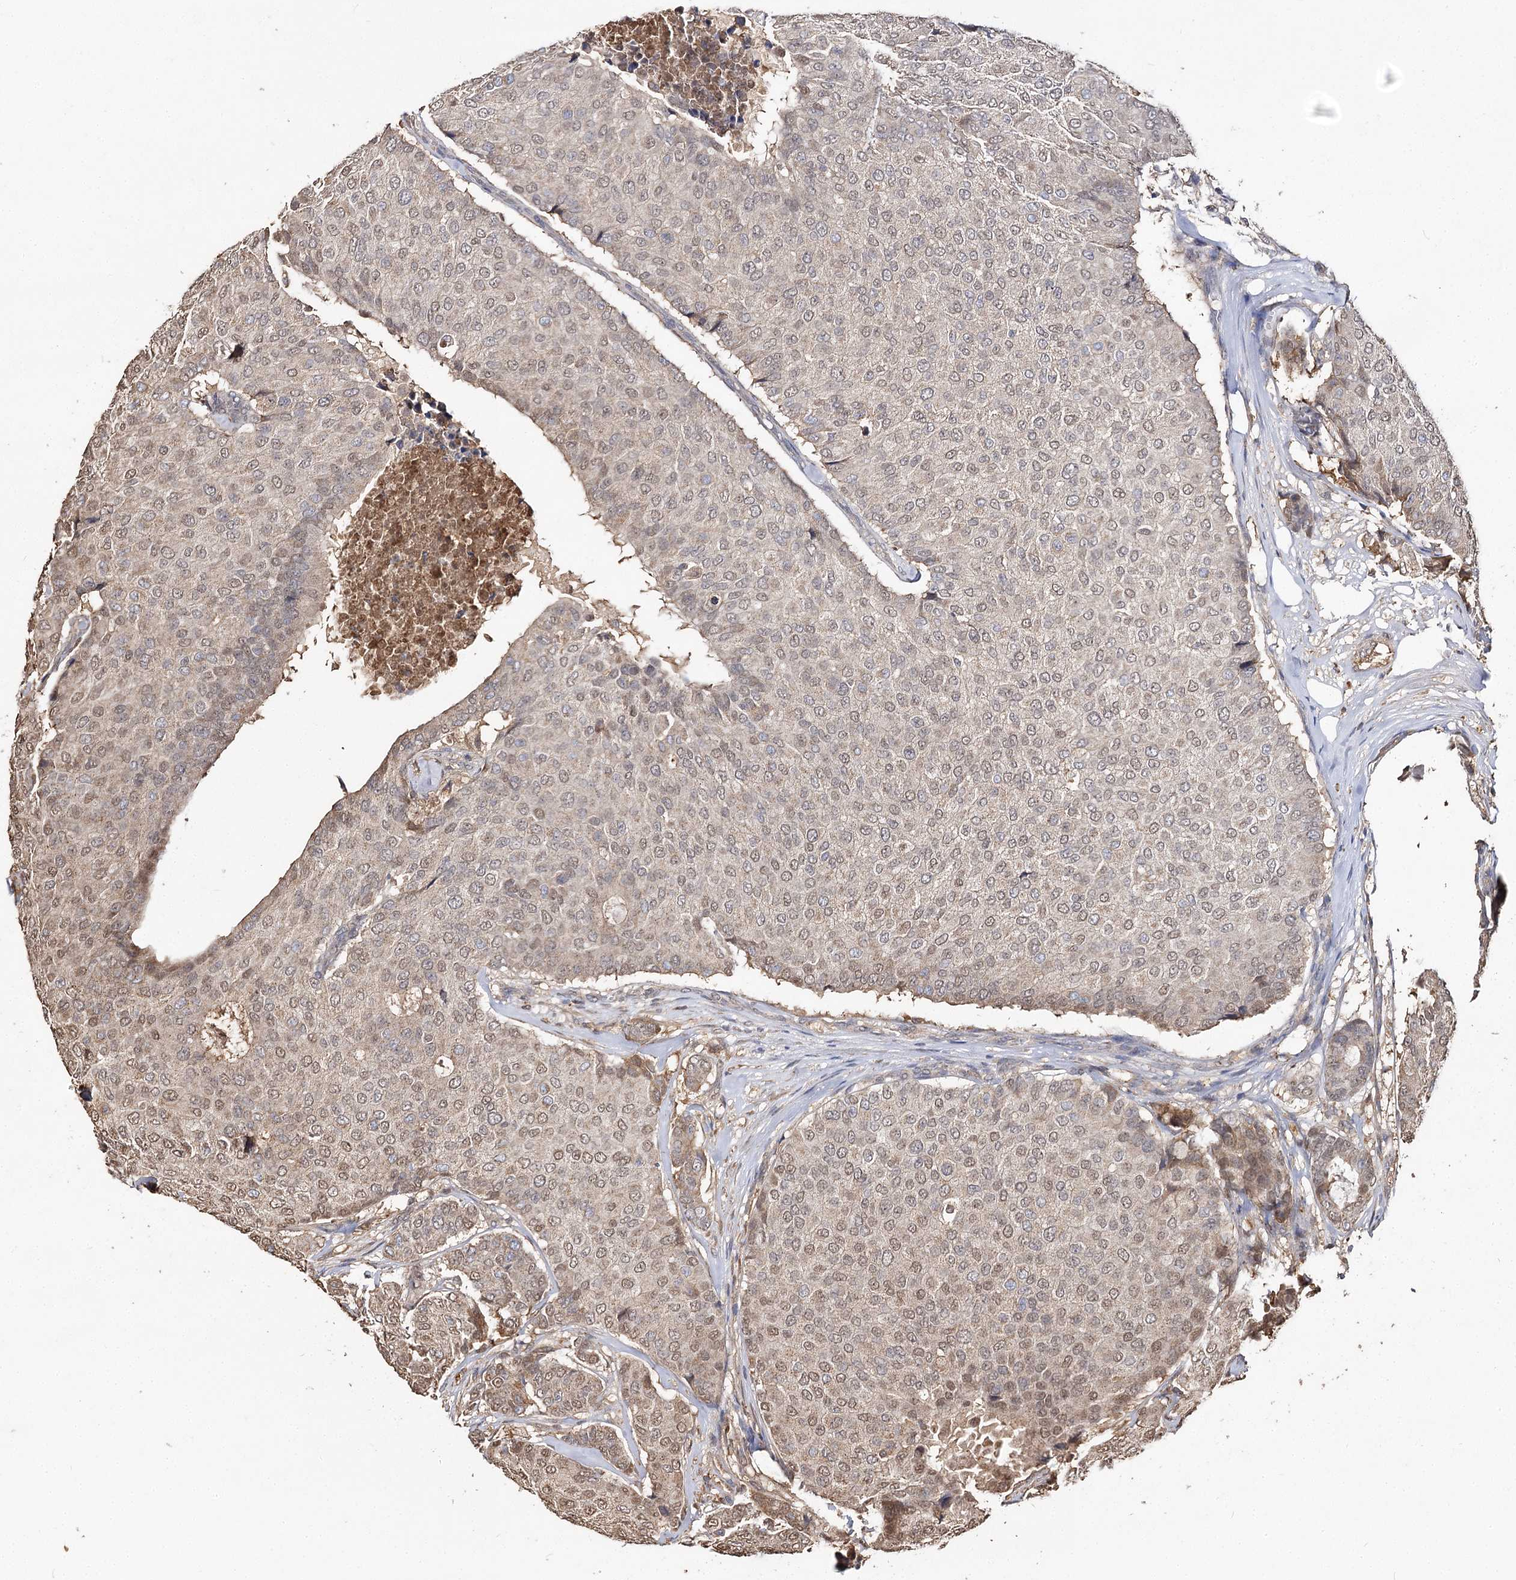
{"staining": {"intensity": "weak", "quantity": ">75%", "location": "cytoplasmic/membranous"}, "tissue": "breast cancer", "cell_type": "Tumor cells", "image_type": "cancer", "snomed": [{"axis": "morphology", "description": "Duct carcinoma"}, {"axis": "topography", "description": "Breast"}], "caption": "Protein staining shows weak cytoplasmic/membranous positivity in about >75% of tumor cells in infiltrating ductal carcinoma (breast).", "gene": "ARL13A", "patient": {"sex": "female", "age": 75}}